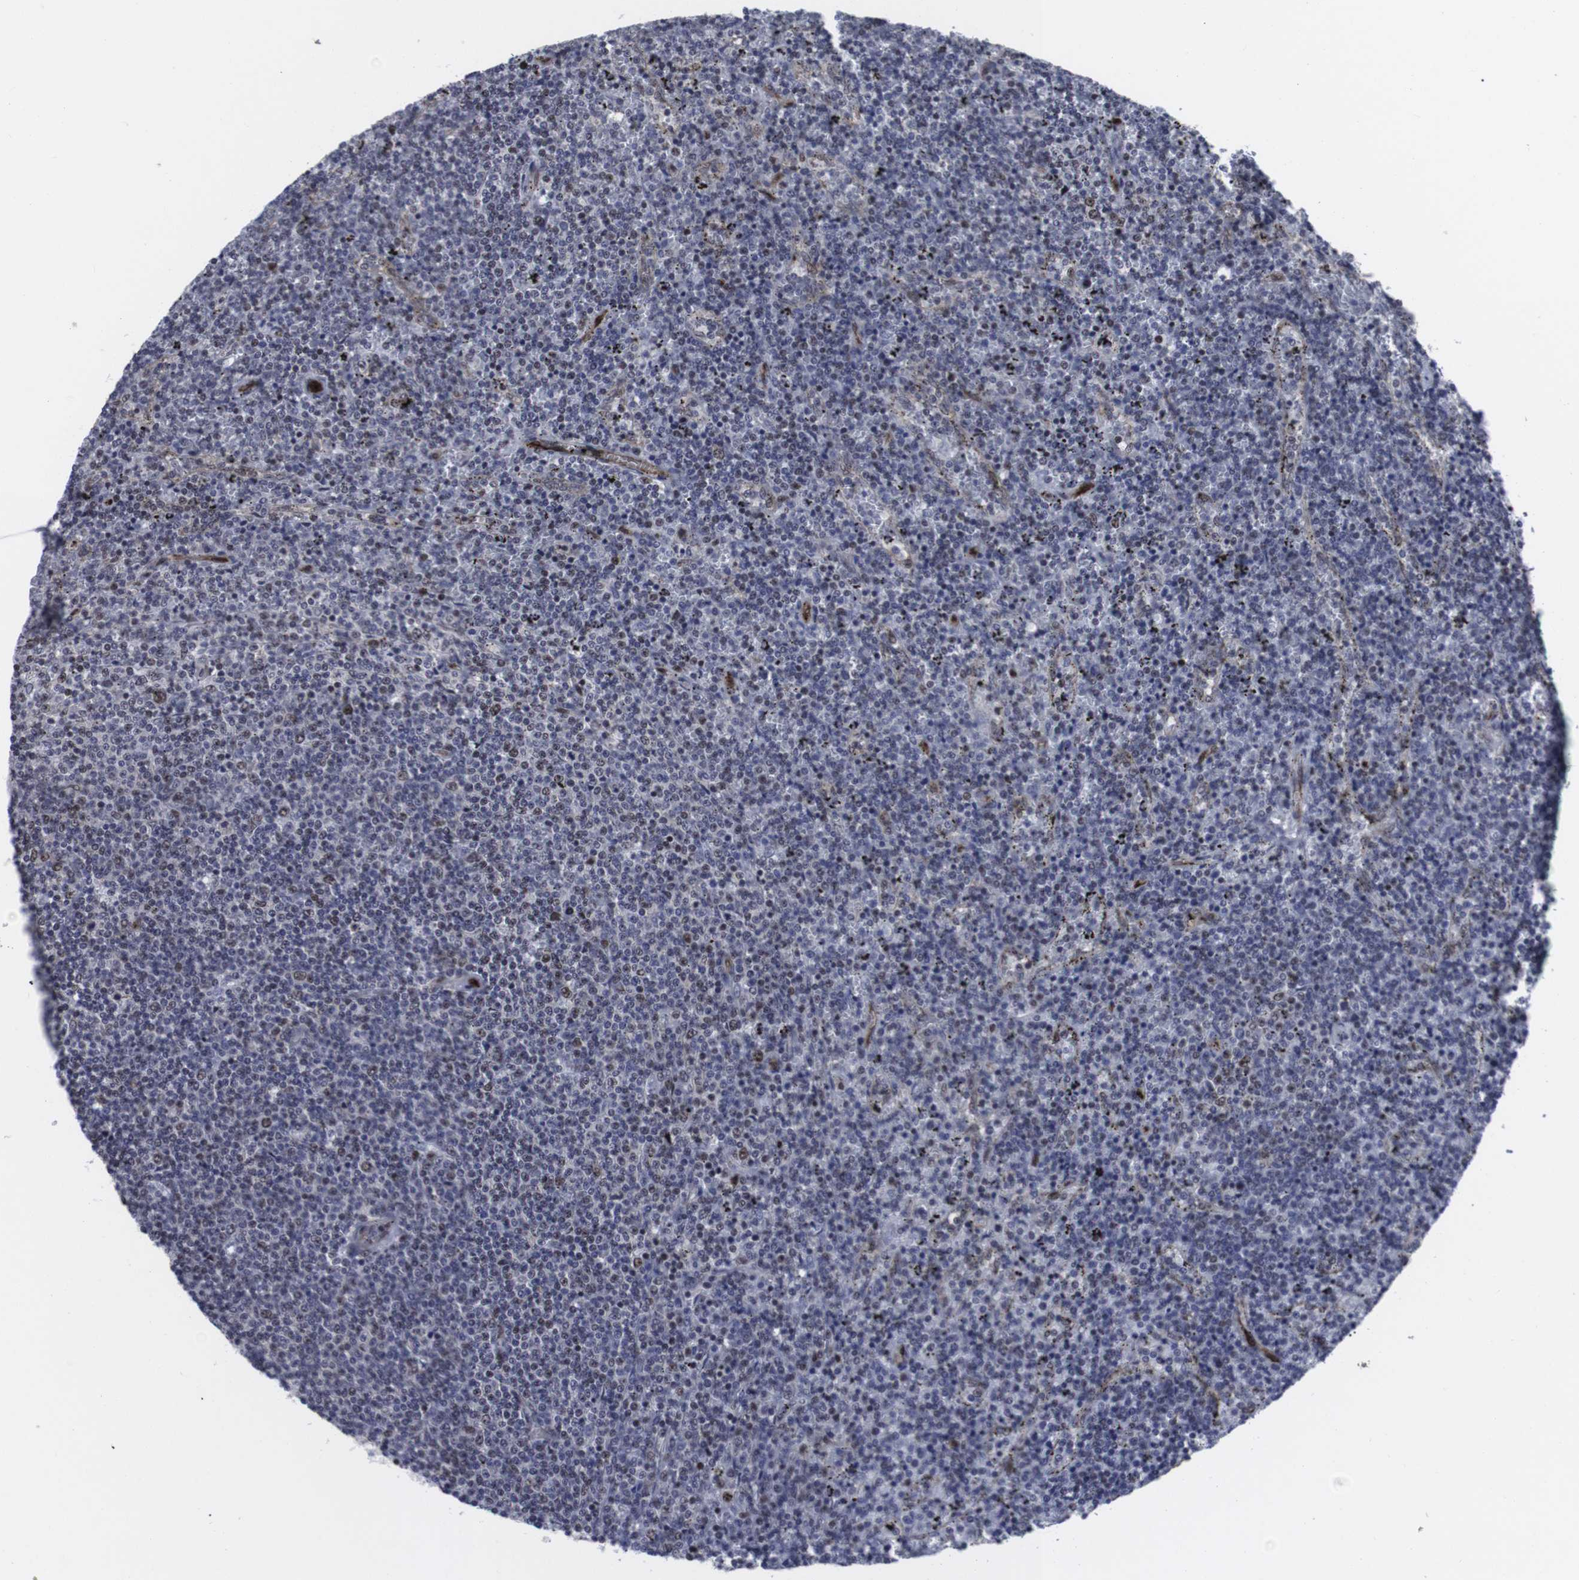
{"staining": {"intensity": "weak", "quantity": "25%-75%", "location": "nuclear"}, "tissue": "lymphoma", "cell_type": "Tumor cells", "image_type": "cancer", "snomed": [{"axis": "morphology", "description": "Malignant lymphoma, non-Hodgkin's type, Low grade"}, {"axis": "topography", "description": "Spleen"}], "caption": "There is low levels of weak nuclear staining in tumor cells of low-grade malignant lymphoma, non-Hodgkin's type, as demonstrated by immunohistochemical staining (brown color).", "gene": "MLH1", "patient": {"sex": "female", "age": 50}}